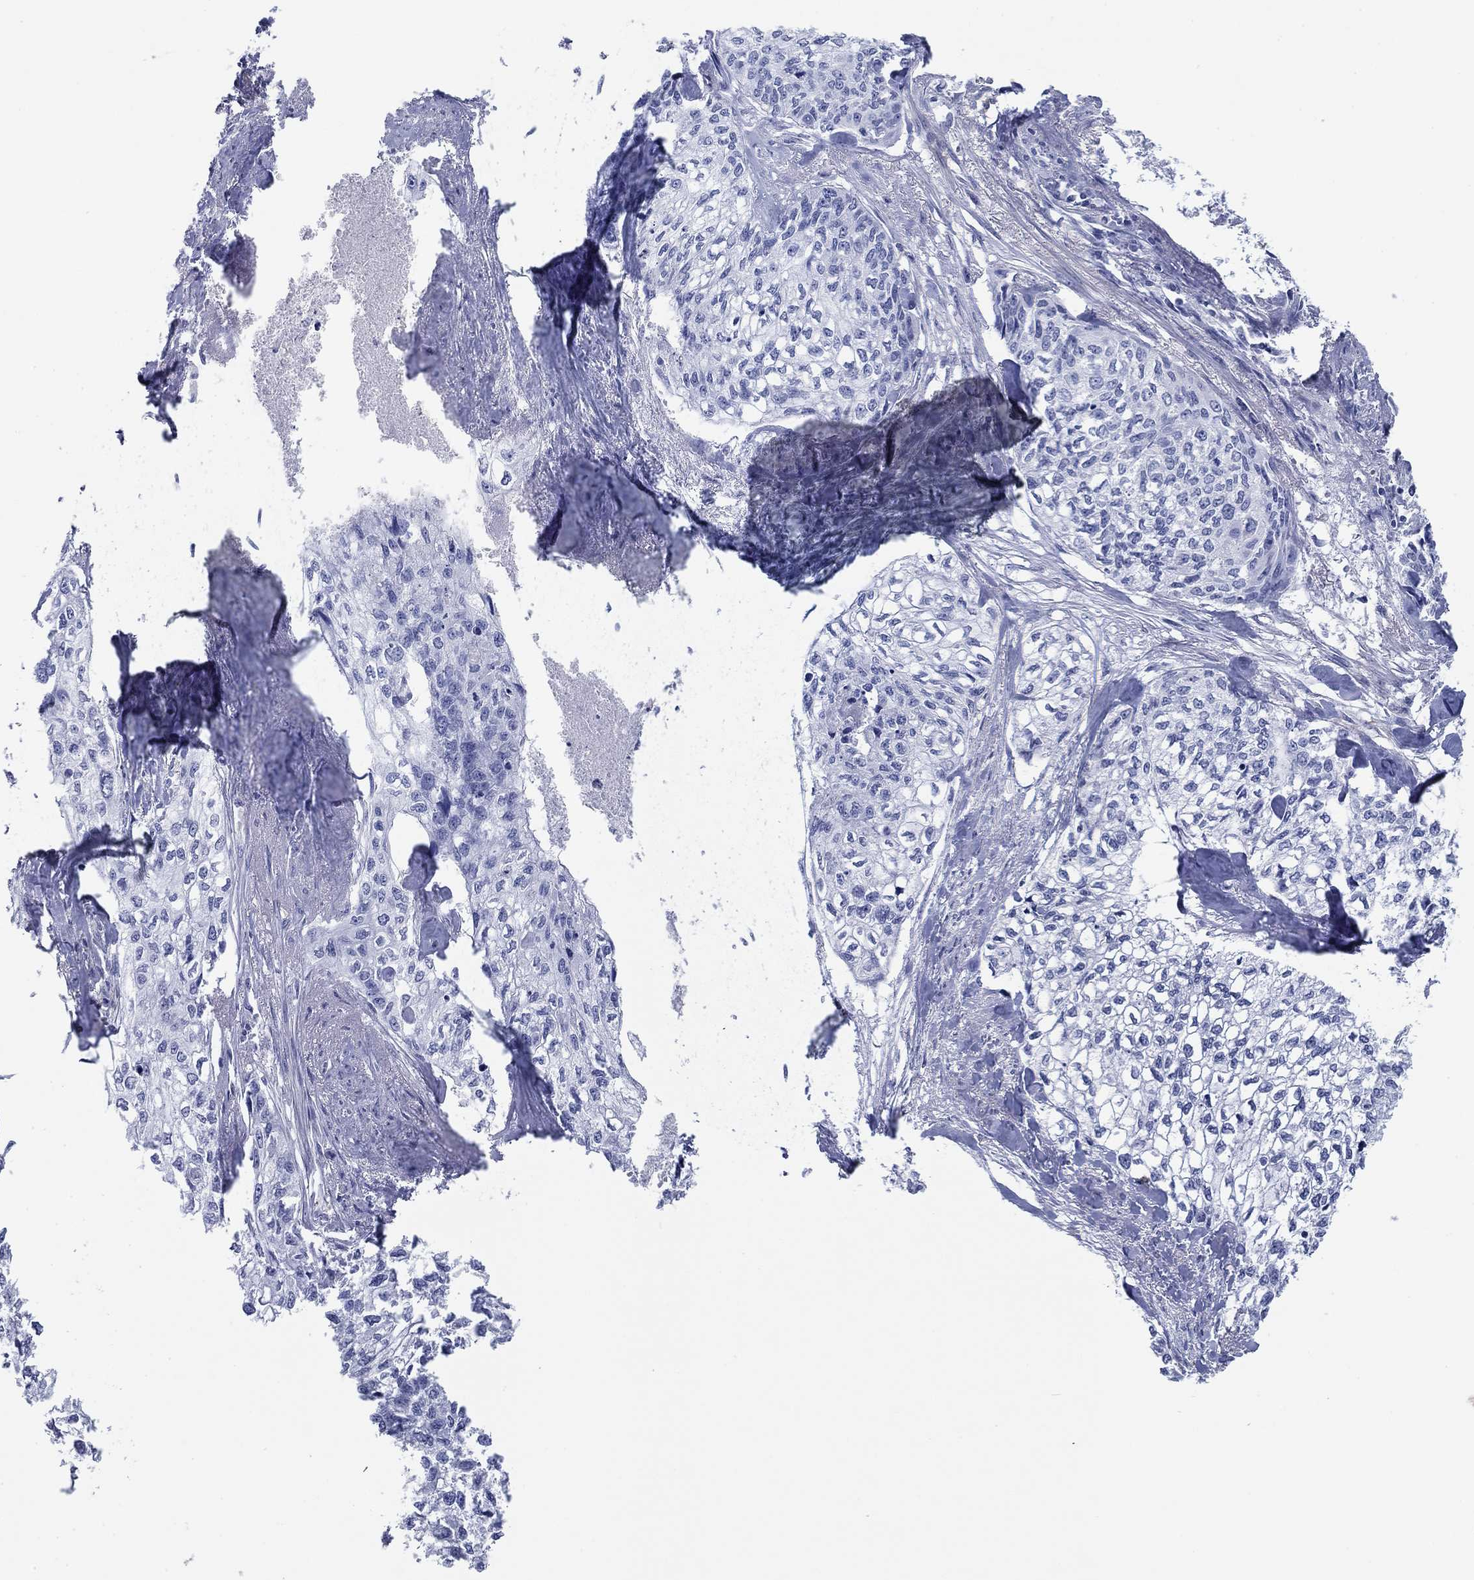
{"staining": {"intensity": "negative", "quantity": "none", "location": "none"}, "tissue": "cervical cancer", "cell_type": "Tumor cells", "image_type": "cancer", "snomed": [{"axis": "morphology", "description": "Squamous cell carcinoma, NOS"}, {"axis": "topography", "description": "Cervix"}], "caption": "Cervical cancer stained for a protein using immunohistochemistry (IHC) displays no positivity tumor cells.", "gene": "PDYN", "patient": {"sex": "female", "age": 58}}